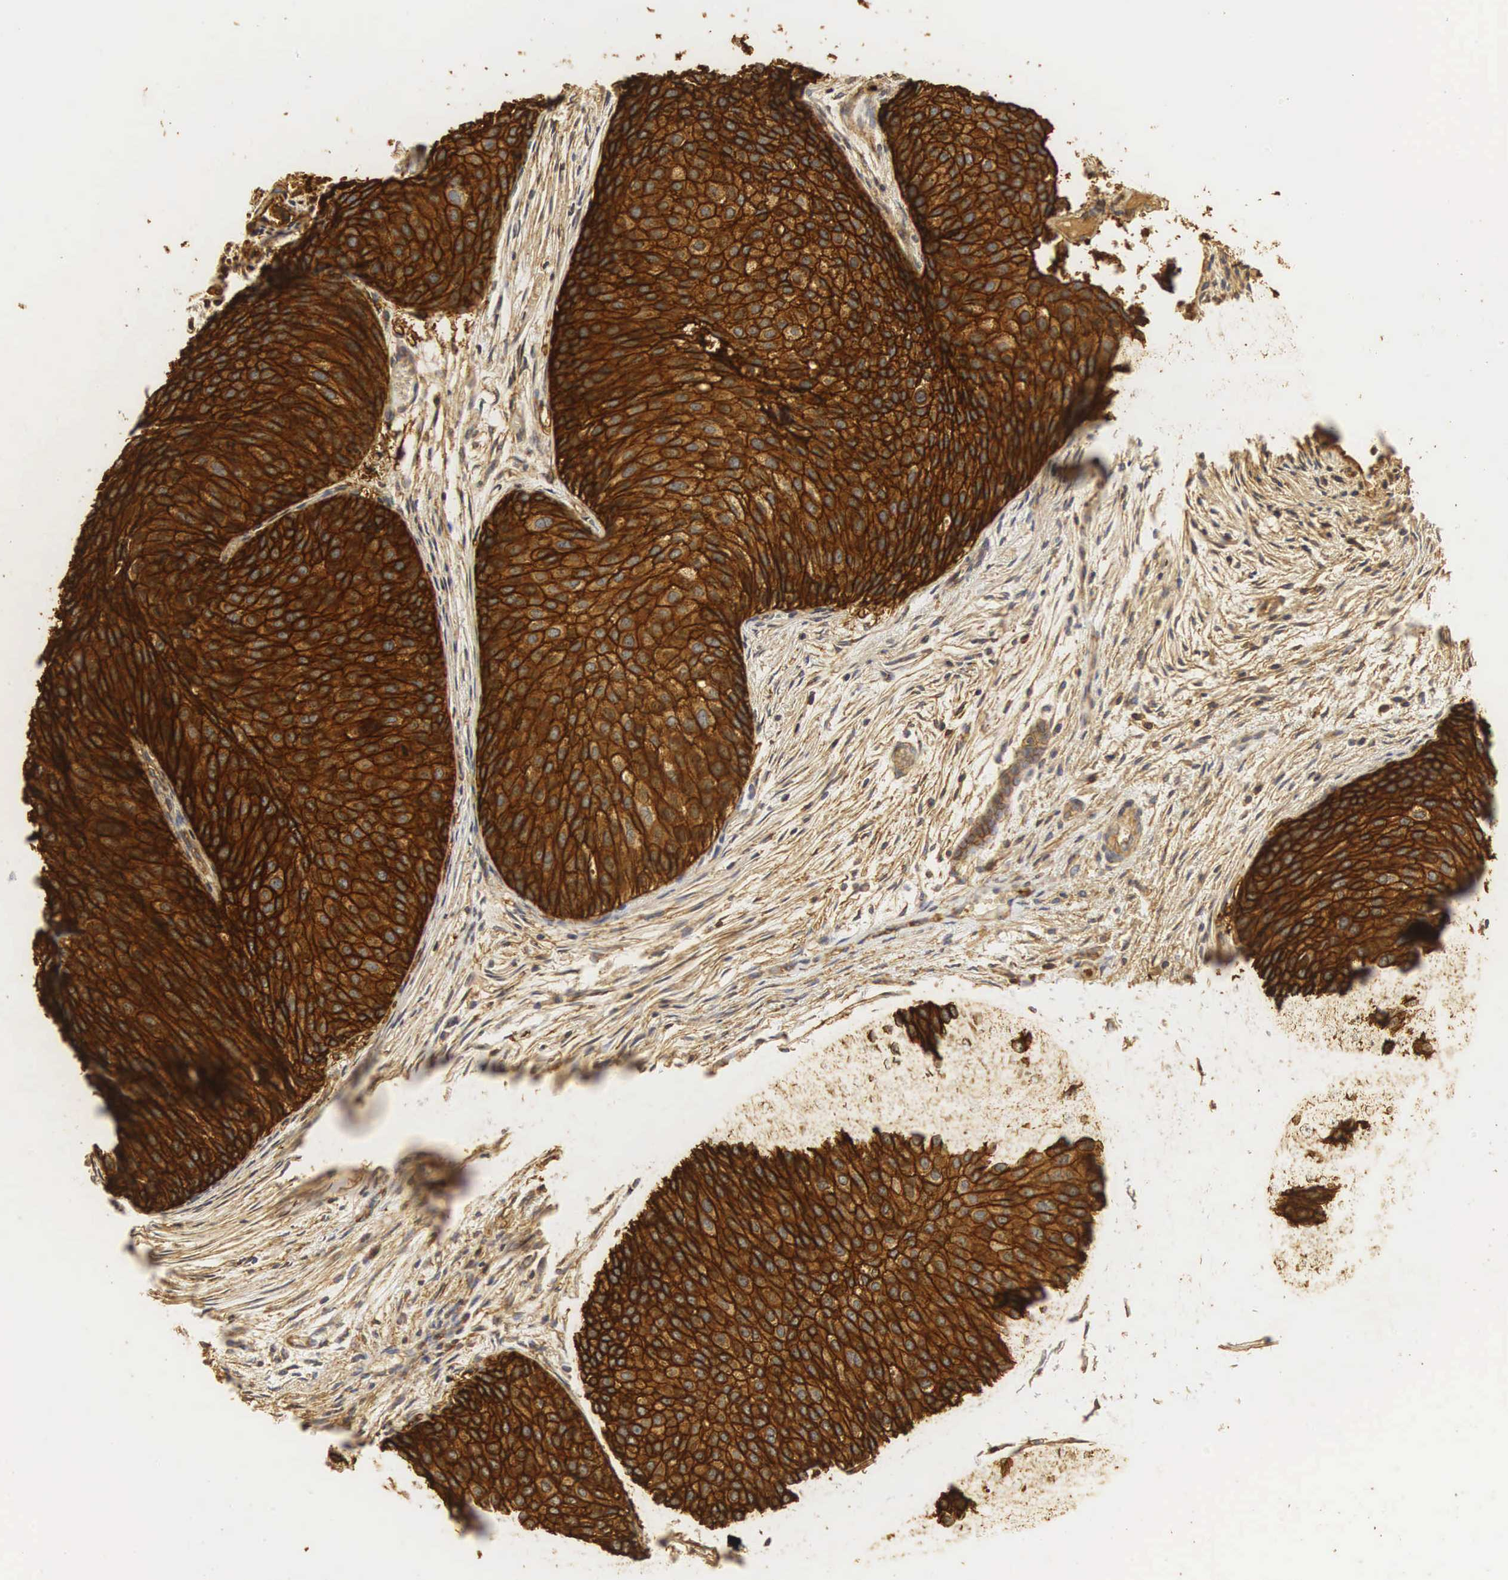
{"staining": {"intensity": "strong", "quantity": ">75%", "location": "cytoplasmic/membranous"}, "tissue": "urothelial cancer", "cell_type": "Tumor cells", "image_type": "cancer", "snomed": [{"axis": "morphology", "description": "Urothelial carcinoma, Low grade"}, {"axis": "topography", "description": "Urinary bladder"}], "caption": "Immunohistochemical staining of human low-grade urothelial carcinoma exhibits high levels of strong cytoplasmic/membranous protein expression in about >75% of tumor cells.", "gene": "CD99", "patient": {"sex": "male", "age": 84}}